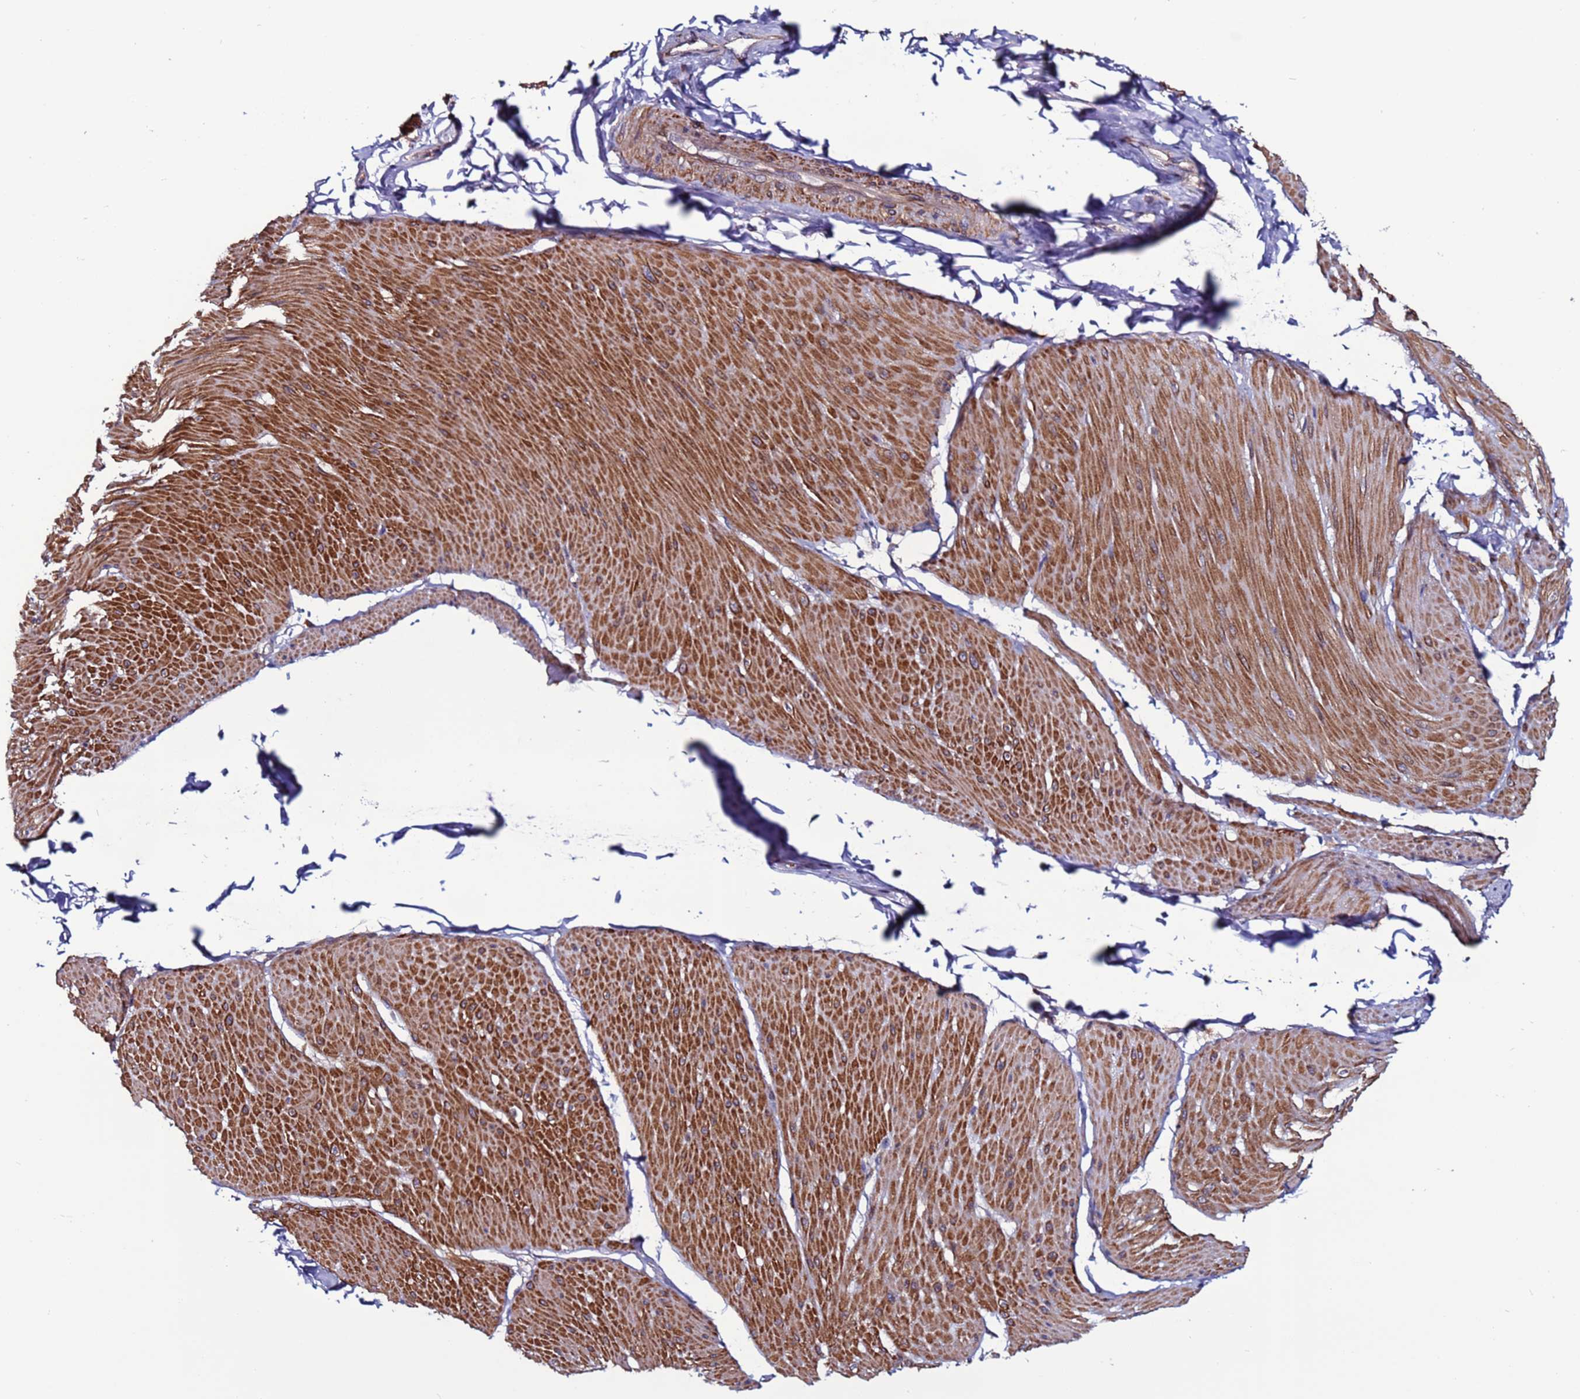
{"staining": {"intensity": "strong", "quantity": ">75%", "location": "cytoplasmic/membranous"}, "tissue": "smooth muscle", "cell_type": "Smooth muscle cells", "image_type": "normal", "snomed": [{"axis": "morphology", "description": "Urothelial carcinoma, High grade"}, {"axis": "topography", "description": "Urinary bladder"}], "caption": "There is high levels of strong cytoplasmic/membranous staining in smooth muscle cells of normal smooth muscle, as demonstrated by immunohistochemical staining (brown color).", "gene": "GAREM1", "patient": {"sex": "male", "age": 46}}